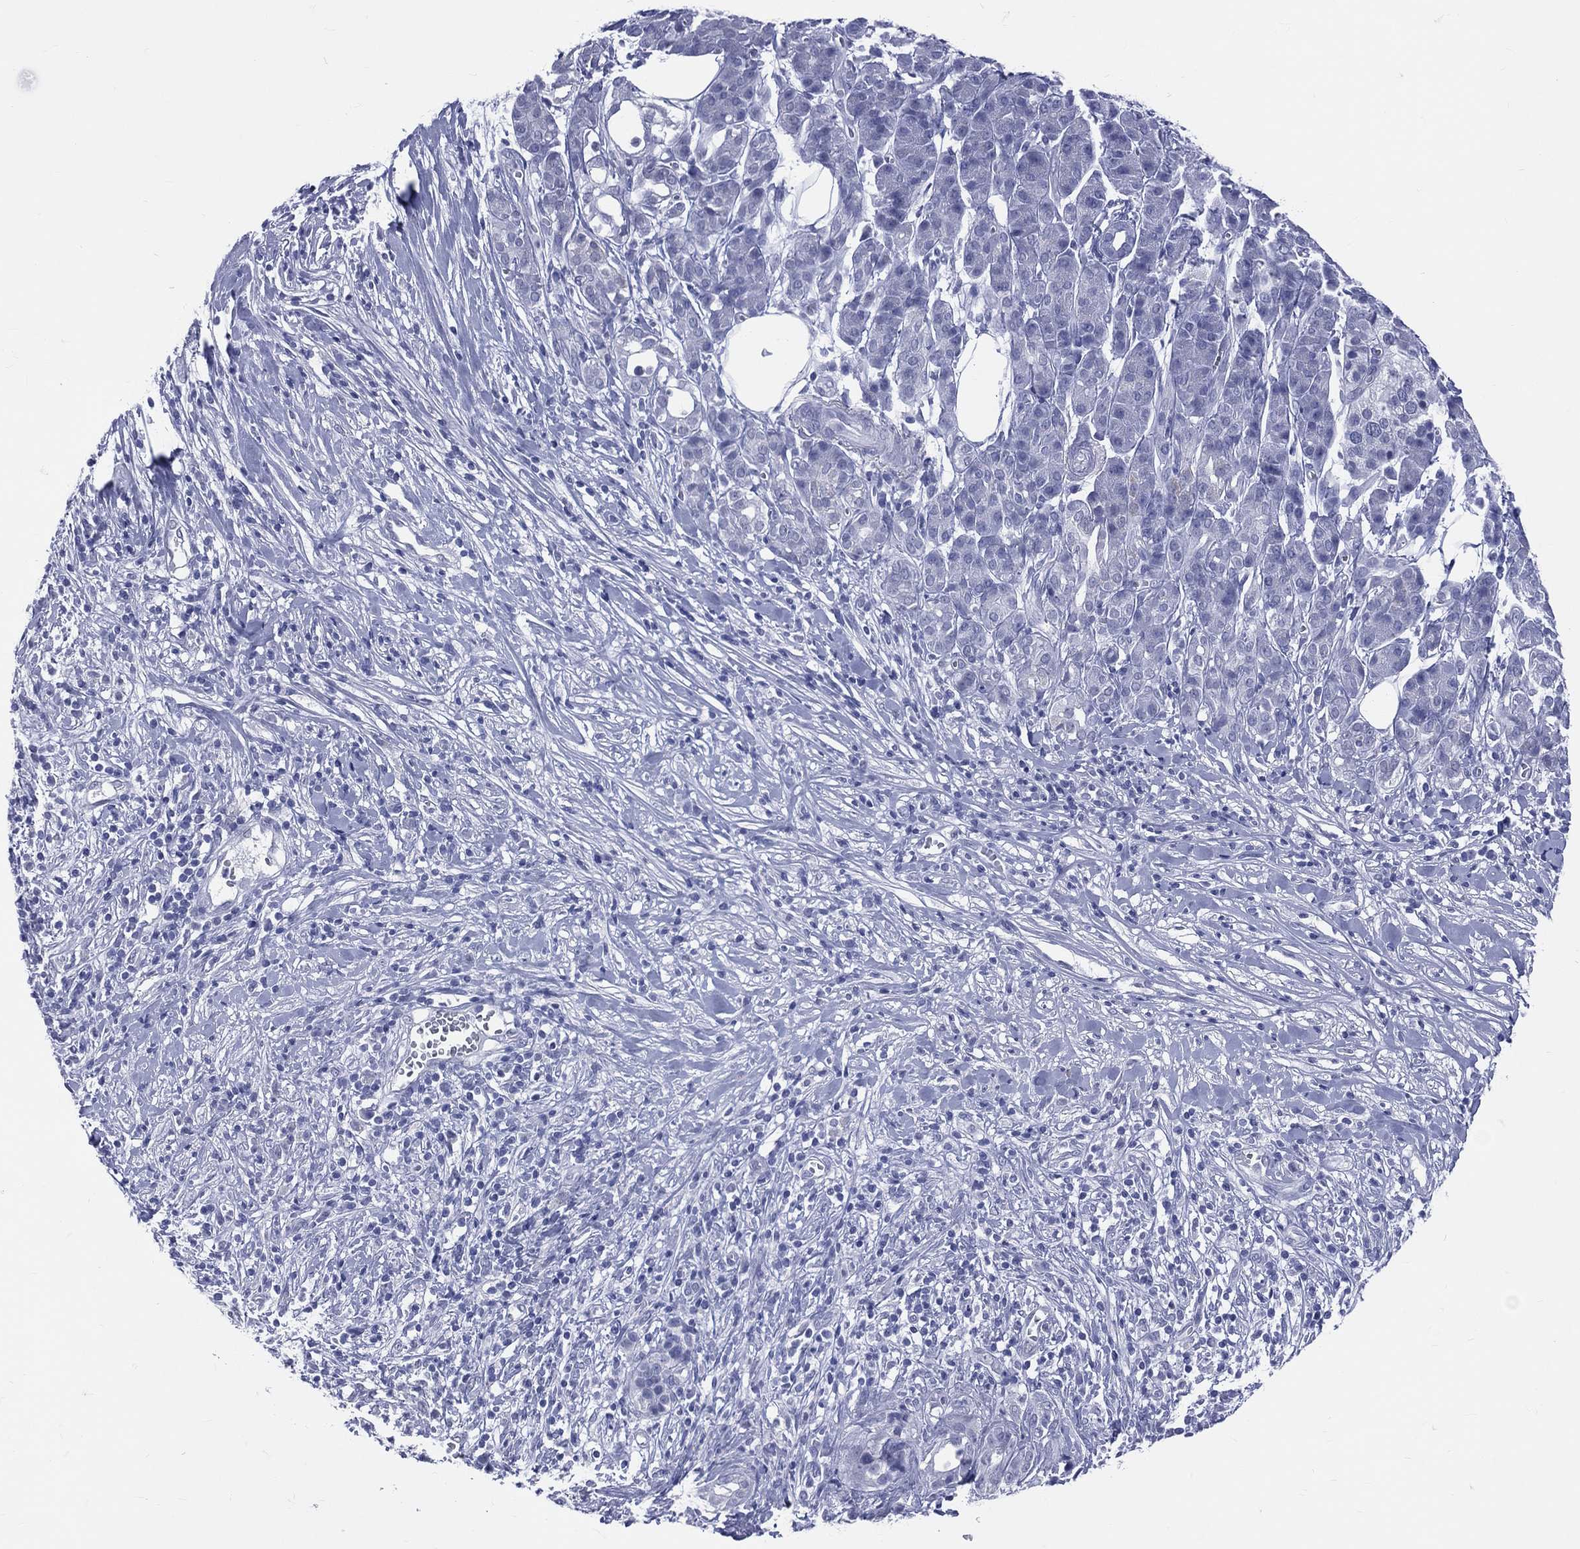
{"staining": {"intensity": "negative", "quantity": "none", "location": "none"}, "tissue": "pancreatic cancer", "cell_type": "Tumor cells", "image_type": "cancer", "snomed": [{"axis": "morphology", "description": "Adenocarcinoma, NOS"}, {"axis": "topography", "description": "Pancreas"}], "caption": "Immunohistochemistry image of neoplastic tissue: pancreatic cancer stained with DAB (3,3'-diaminobenzidine) exhibits no significant protein positivity in tumor cells. (DAB immunohistochemistry (IHC) with hematoxylin counter stain).", "gene": "MLLT10", "patient": {"sex": "male", "age": 61}}